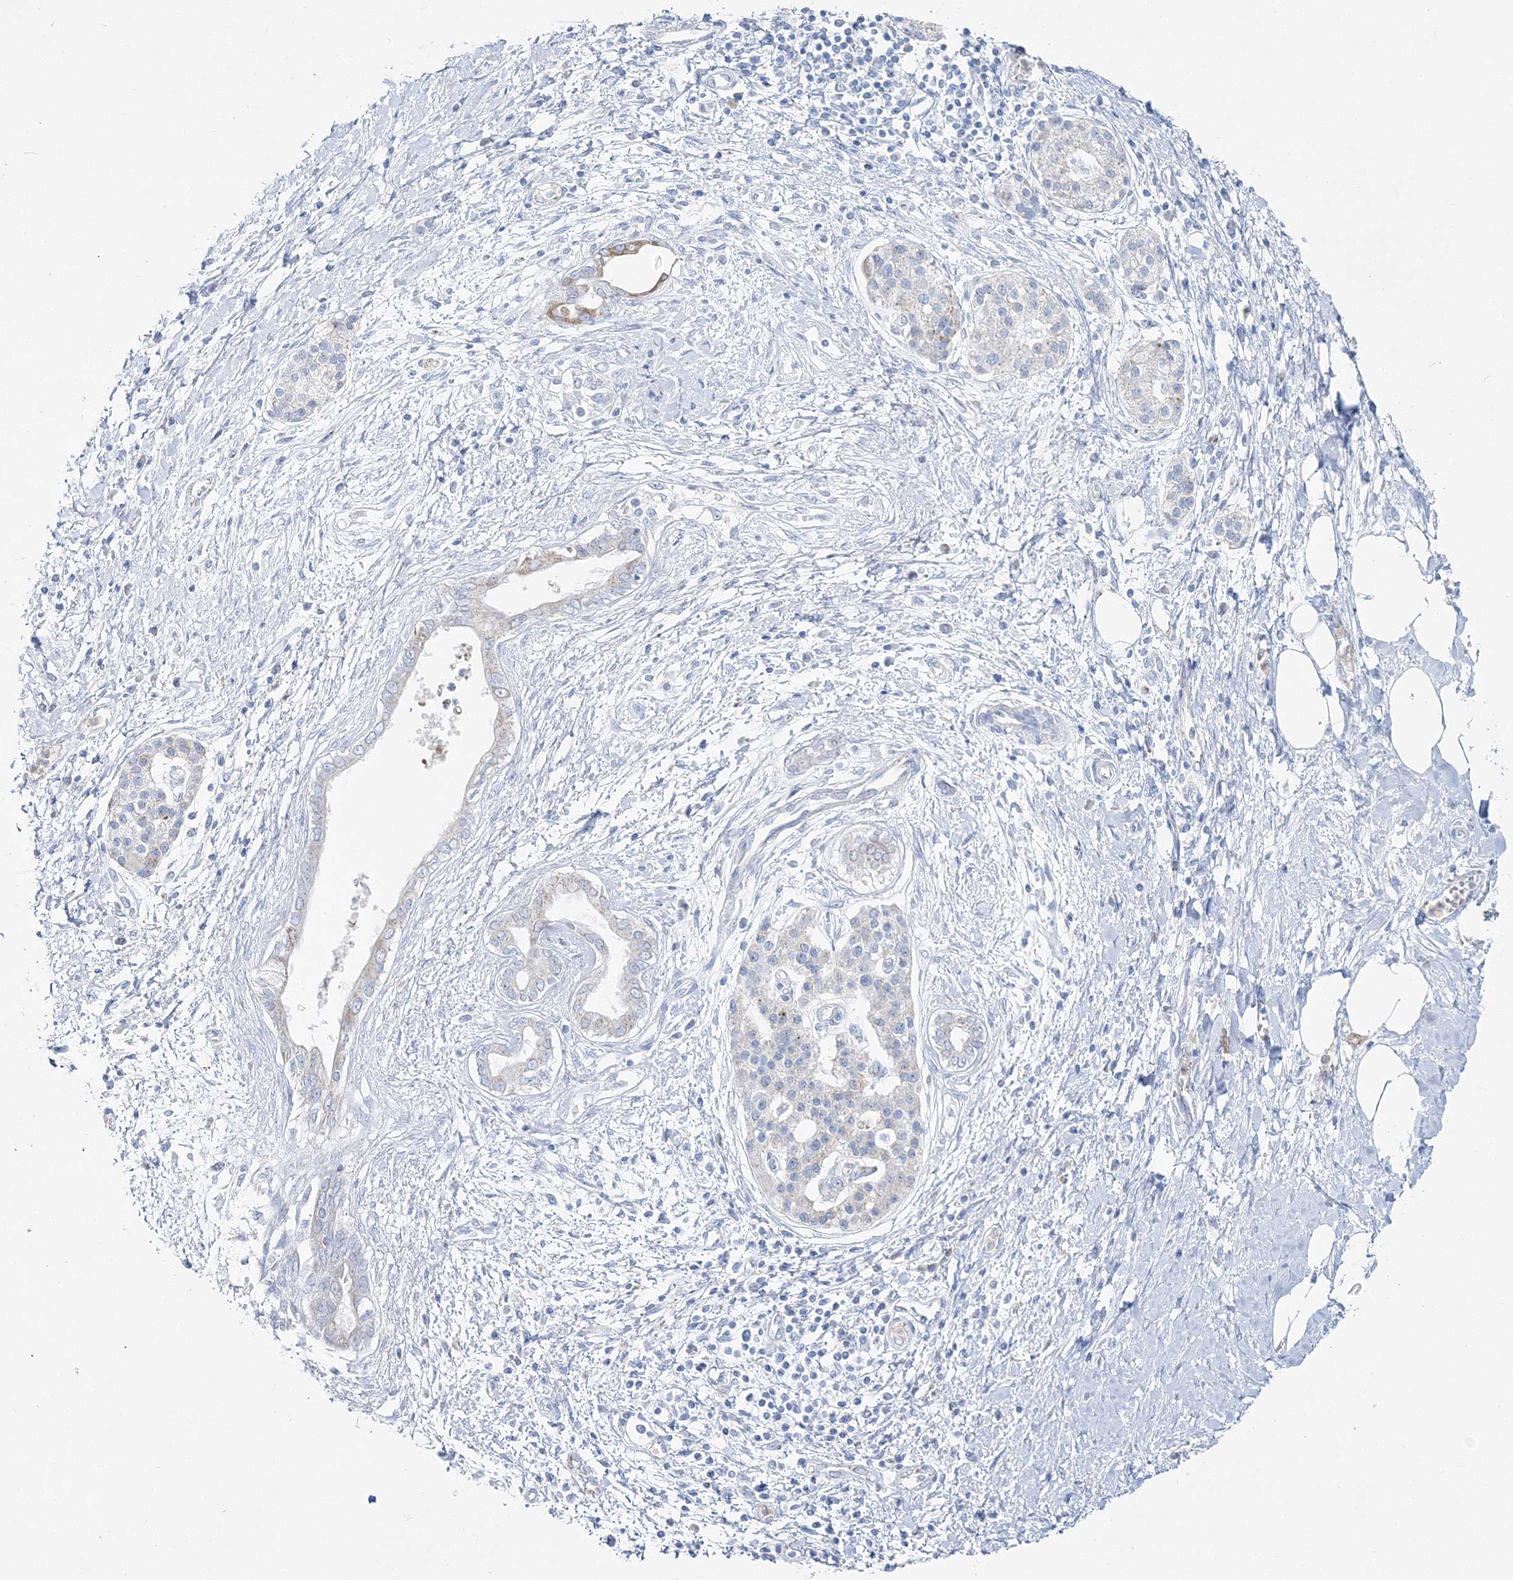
{"staining": {"intensity": "weak", "quantity": "25%-75%", "location": "cytoplasmic/membranous"}, "tissue": "pancreatic cancer", "cell_type": "Tumor cells", "image_type": "cancer", "snomed": [{"axis": "morphology", "description": "Adenocarcinoma, NOS"}, {"axis": "topography", "description": "Pancreas"}], "caption": "Immunohistochemistry (IHC) (DAB) staining of adenocarcinoma (pancreatic) exhibits weak cytoplasmic/membranous protein staining in approximately 25%-75% of tumor cells.", "gene": "HIBCH", "patient": {"sex": "male", "age": 58}}